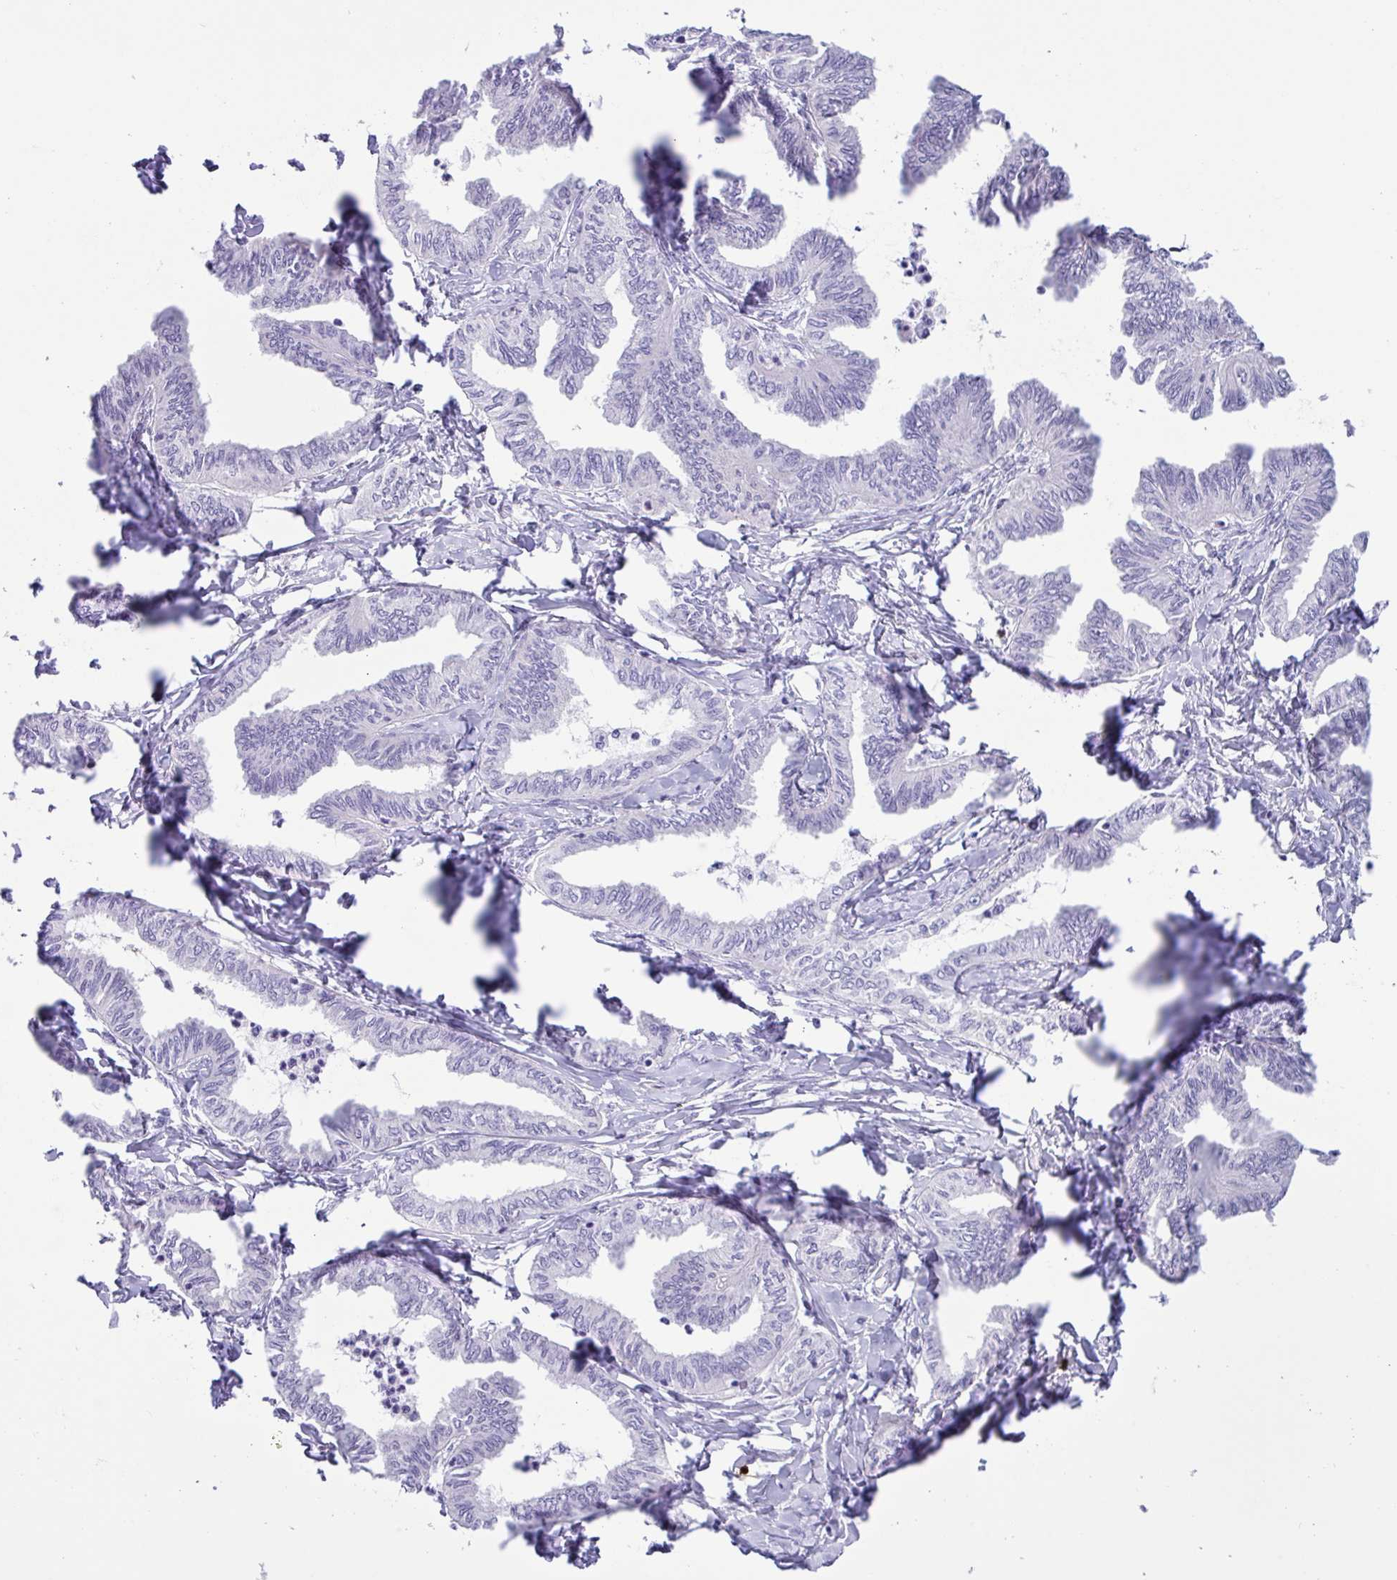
{"staining": {"intensity": "negative", "quantity": "none", "location": "none"}, "tissue": "ovarian cancer", "cell_type": "Tumor cells", "image_type": "cancer", "snomed": [{"axis": "morphology", "description": "Carcinoma, endometroid"}, {"axis": "topography", "description": "Ovary"}], "caption": "This is a photomicrograph of immunohistochemistry staining of ovarian cancer (endometroid carcinoma), which shows no expression in tumor cells.", "gene": "MRM2", "patient": {"sex": "female", "age": 70}}